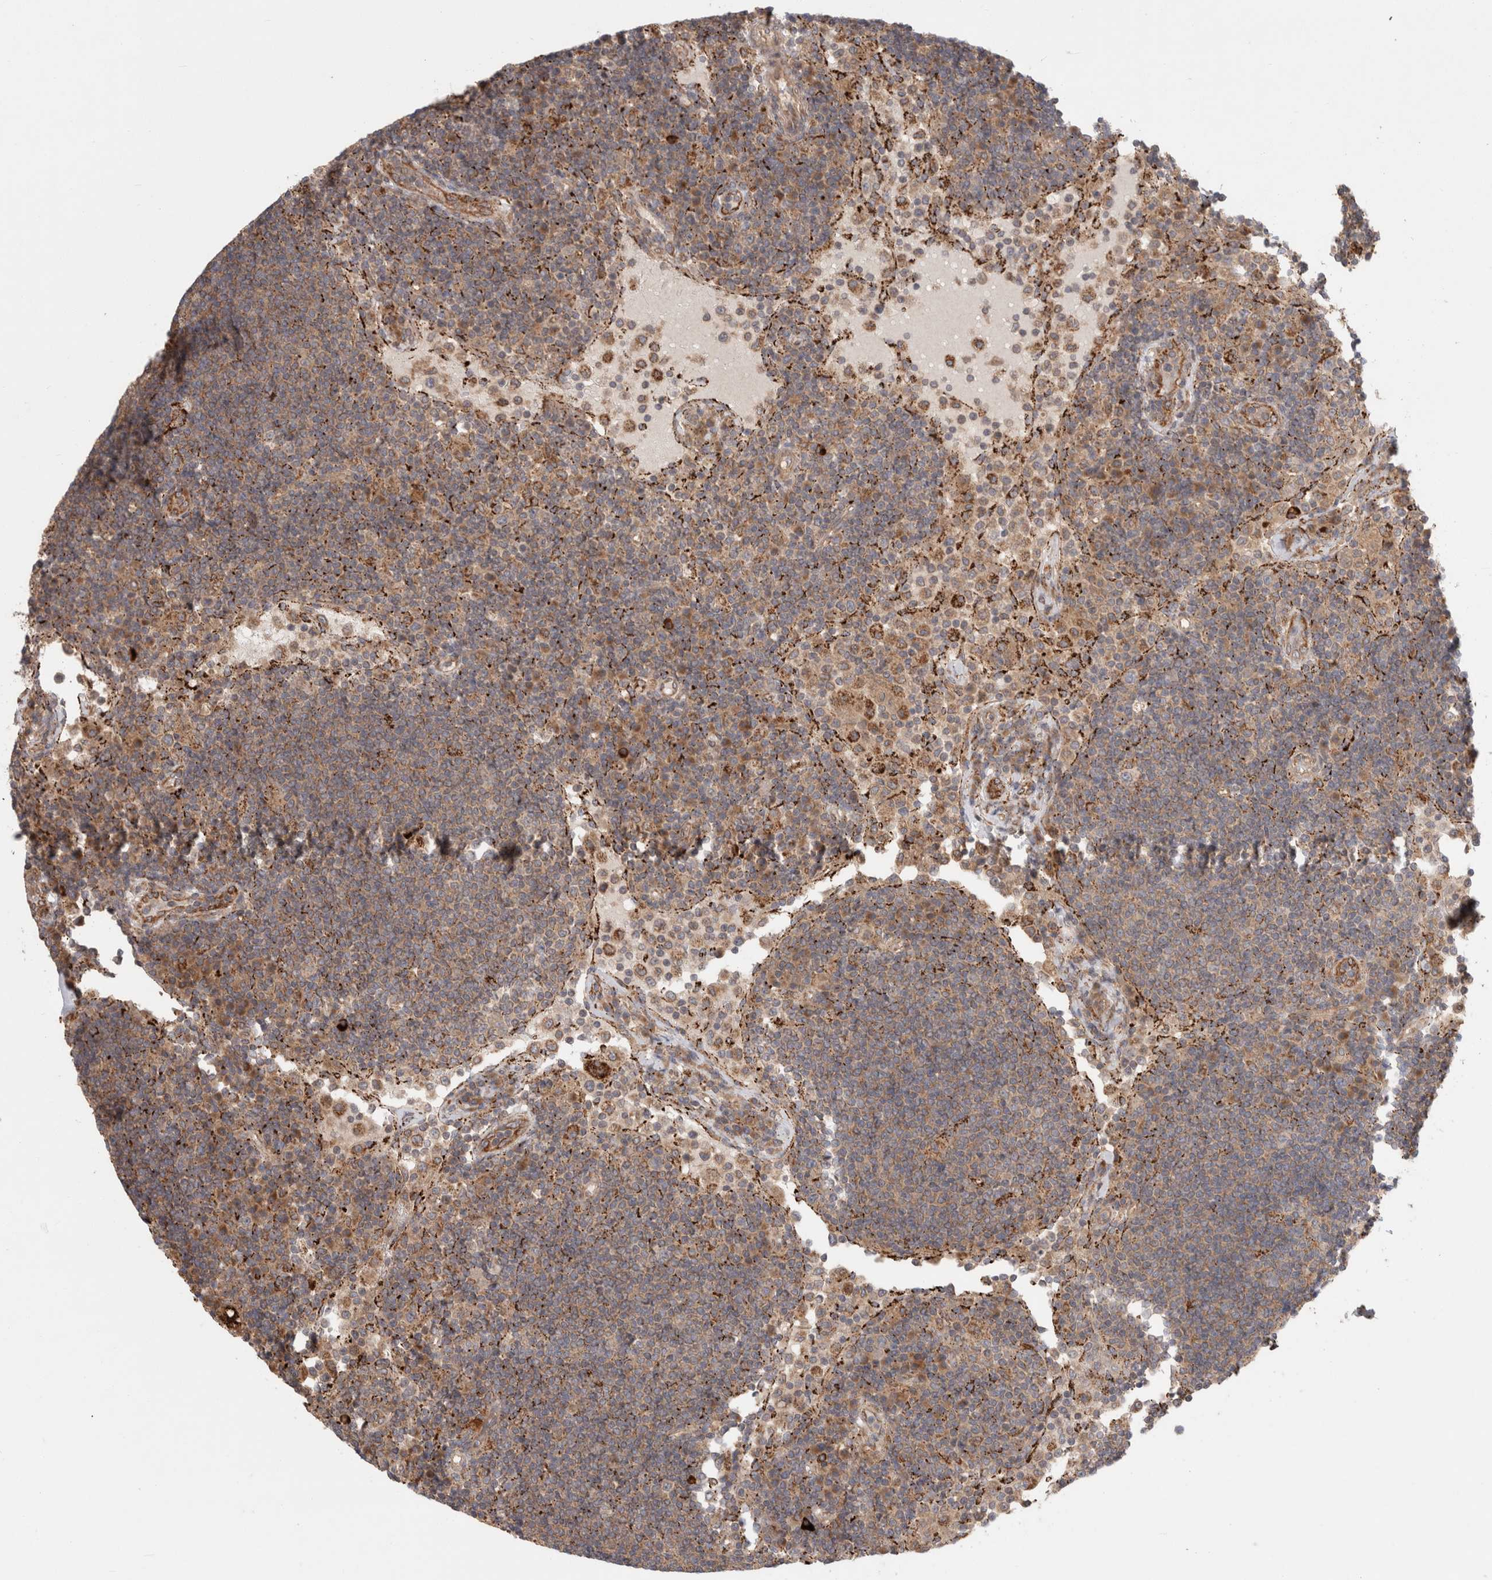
{"staining": {"intensity": "moderate", "quantity": ">75%", "location": "cytoplasmic/membranous"}, "tissue": "lymph node", "cell_type": "Germinal center cells", "image_type": "normal", "snomed": [{"axis": "morphology", "description": "Normal tissue, NOS"}, {"axis": "topography", "description": "Lymph node"}], "caption": "The micrograph reveals staining of normal lymph node, revealing moderate cytoplasmic/membranous protein expression (brown color) within germinal center cells. Immunohistochemistry stains the protein in brown and the nuclei are stained blue.", "gene": "HROB", "patient": {"sex": "female", "age": 53}}